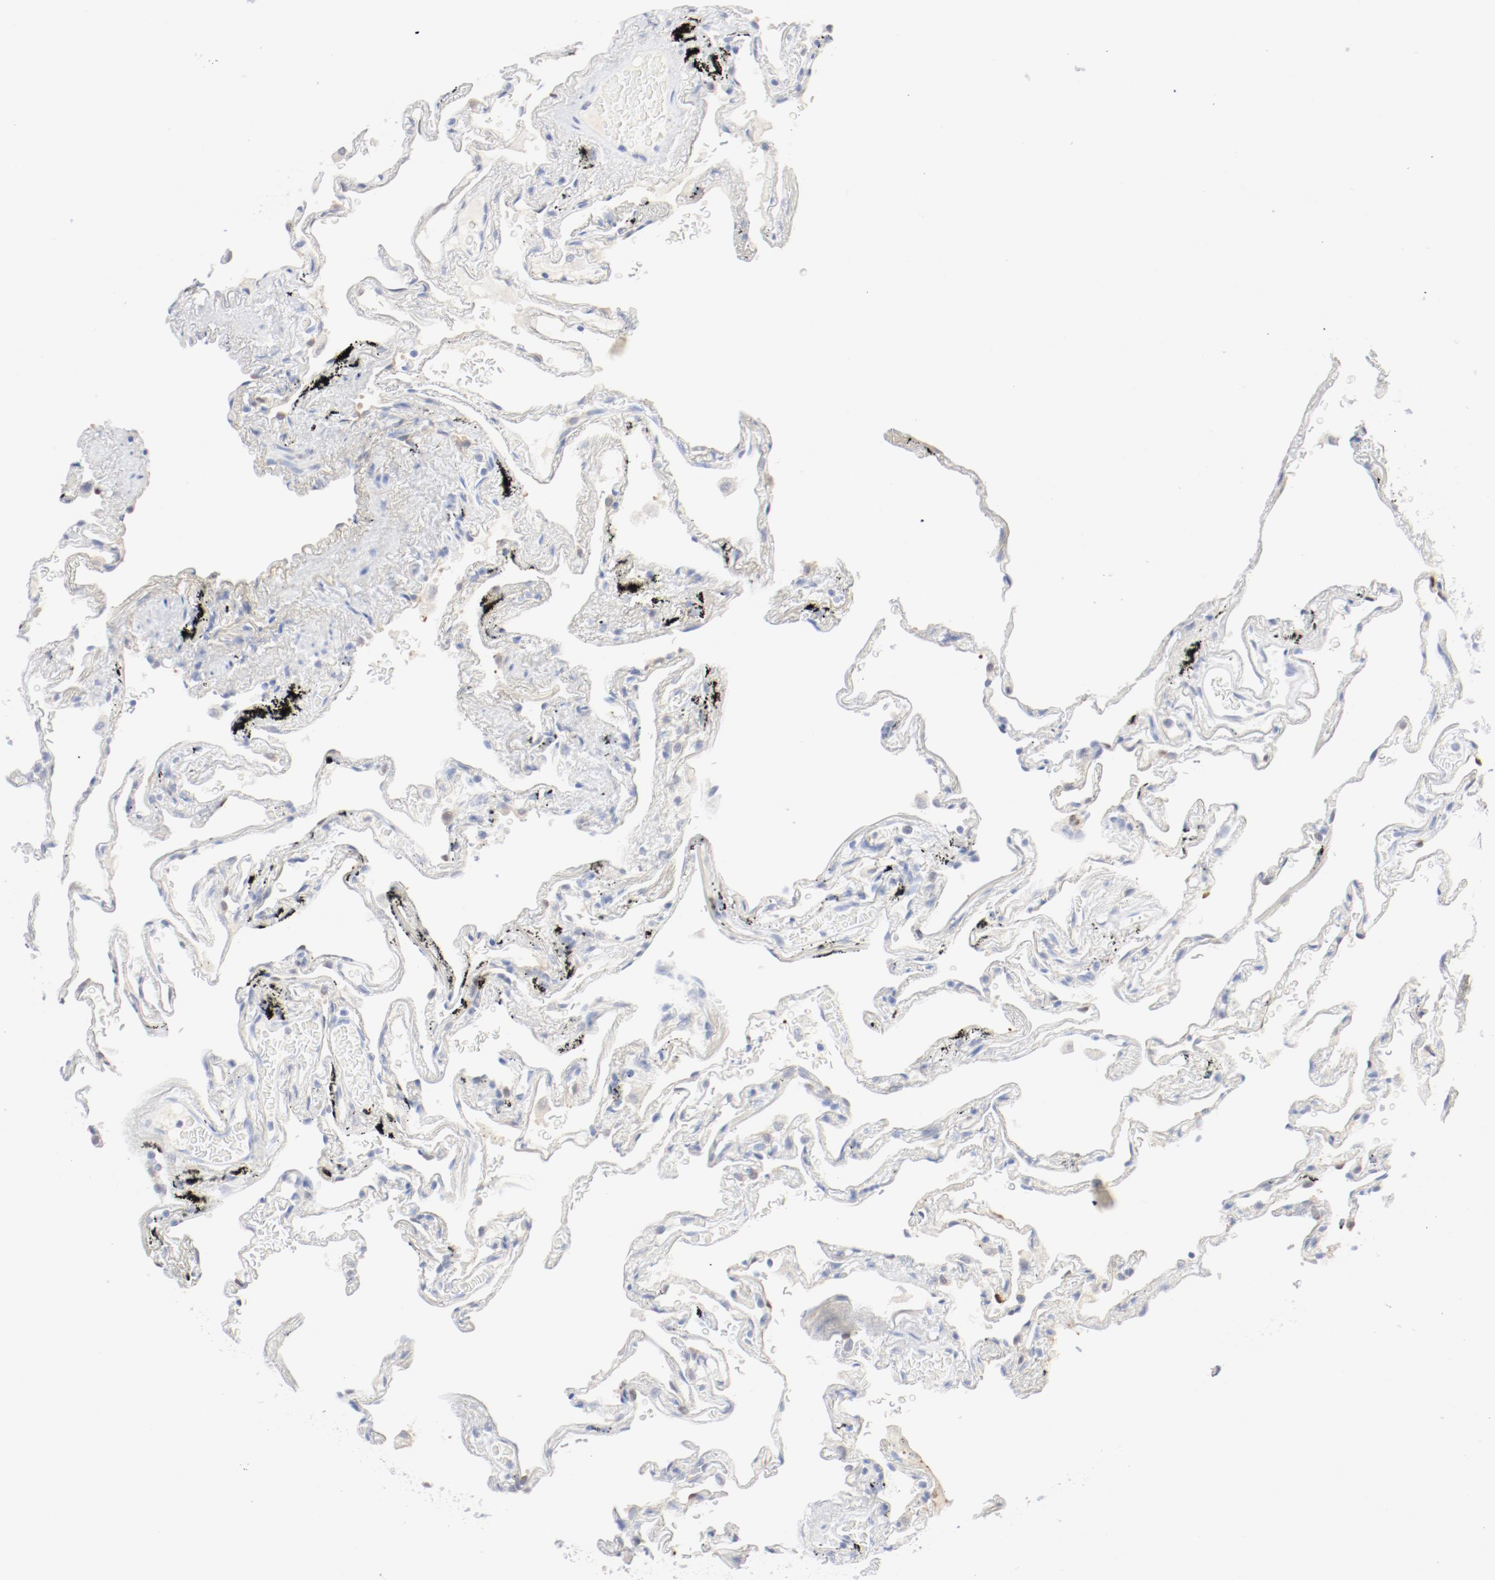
{"staining": {"intensity": "negative", "quantity": "none", "location": "none"}, "tissue": "lung", "cell_type": "Alveolar cells", "image_type": "normal", "snomed": [{"axis": "morphology", "description": "Normal tissue, NOS"}, {"axis": "morphology", "description": "Inflammation, NOS"}, {"axis": "topography", "description": "Lung"}], "caption": "This is an IHC micrograph of benign lung. There is no staining in alveolar cells.", "gene": "PGM1", "patient": {"sex": "male", "age": 69}}